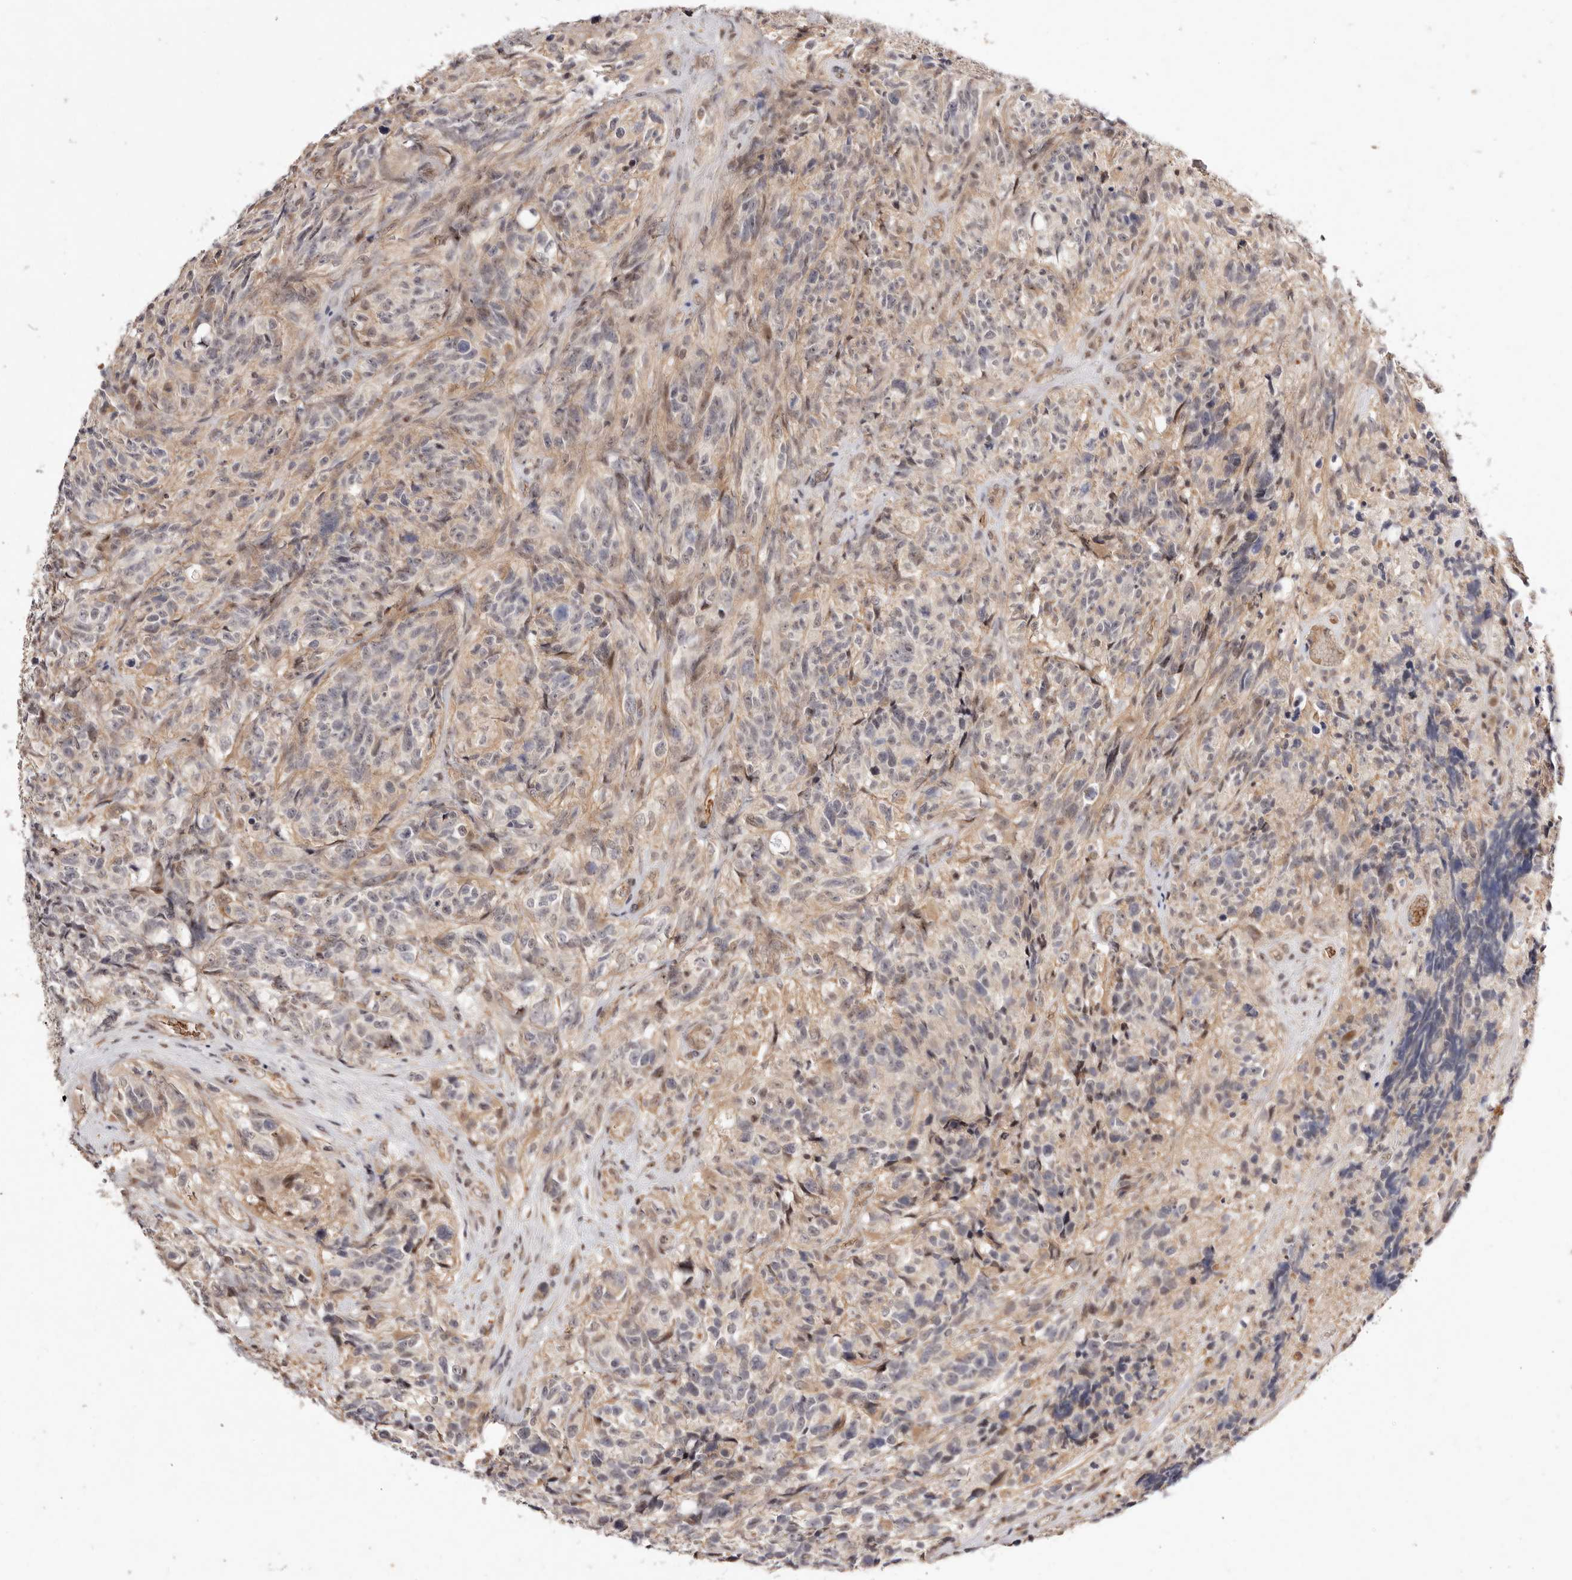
{"staining": {"intensity": "negative", "quantity": "none", "location": "none"}, "tissue": "glioma", "cell_type": "Tumor cells", "image_type": "cancer", "snomed": [{"axis": "morphology", "description": "Glioma, malignant, High grade"}, {"axis": "topography", "description": "Brain"}], "caption": "High magnification brightfield microscopy of glioma stained with DAB (brown) and counterstained with hematoxylin (blue): tumor cells show no significant expression.", "gene": "WRN", "patient": {"sex": "male", "age": 69}}